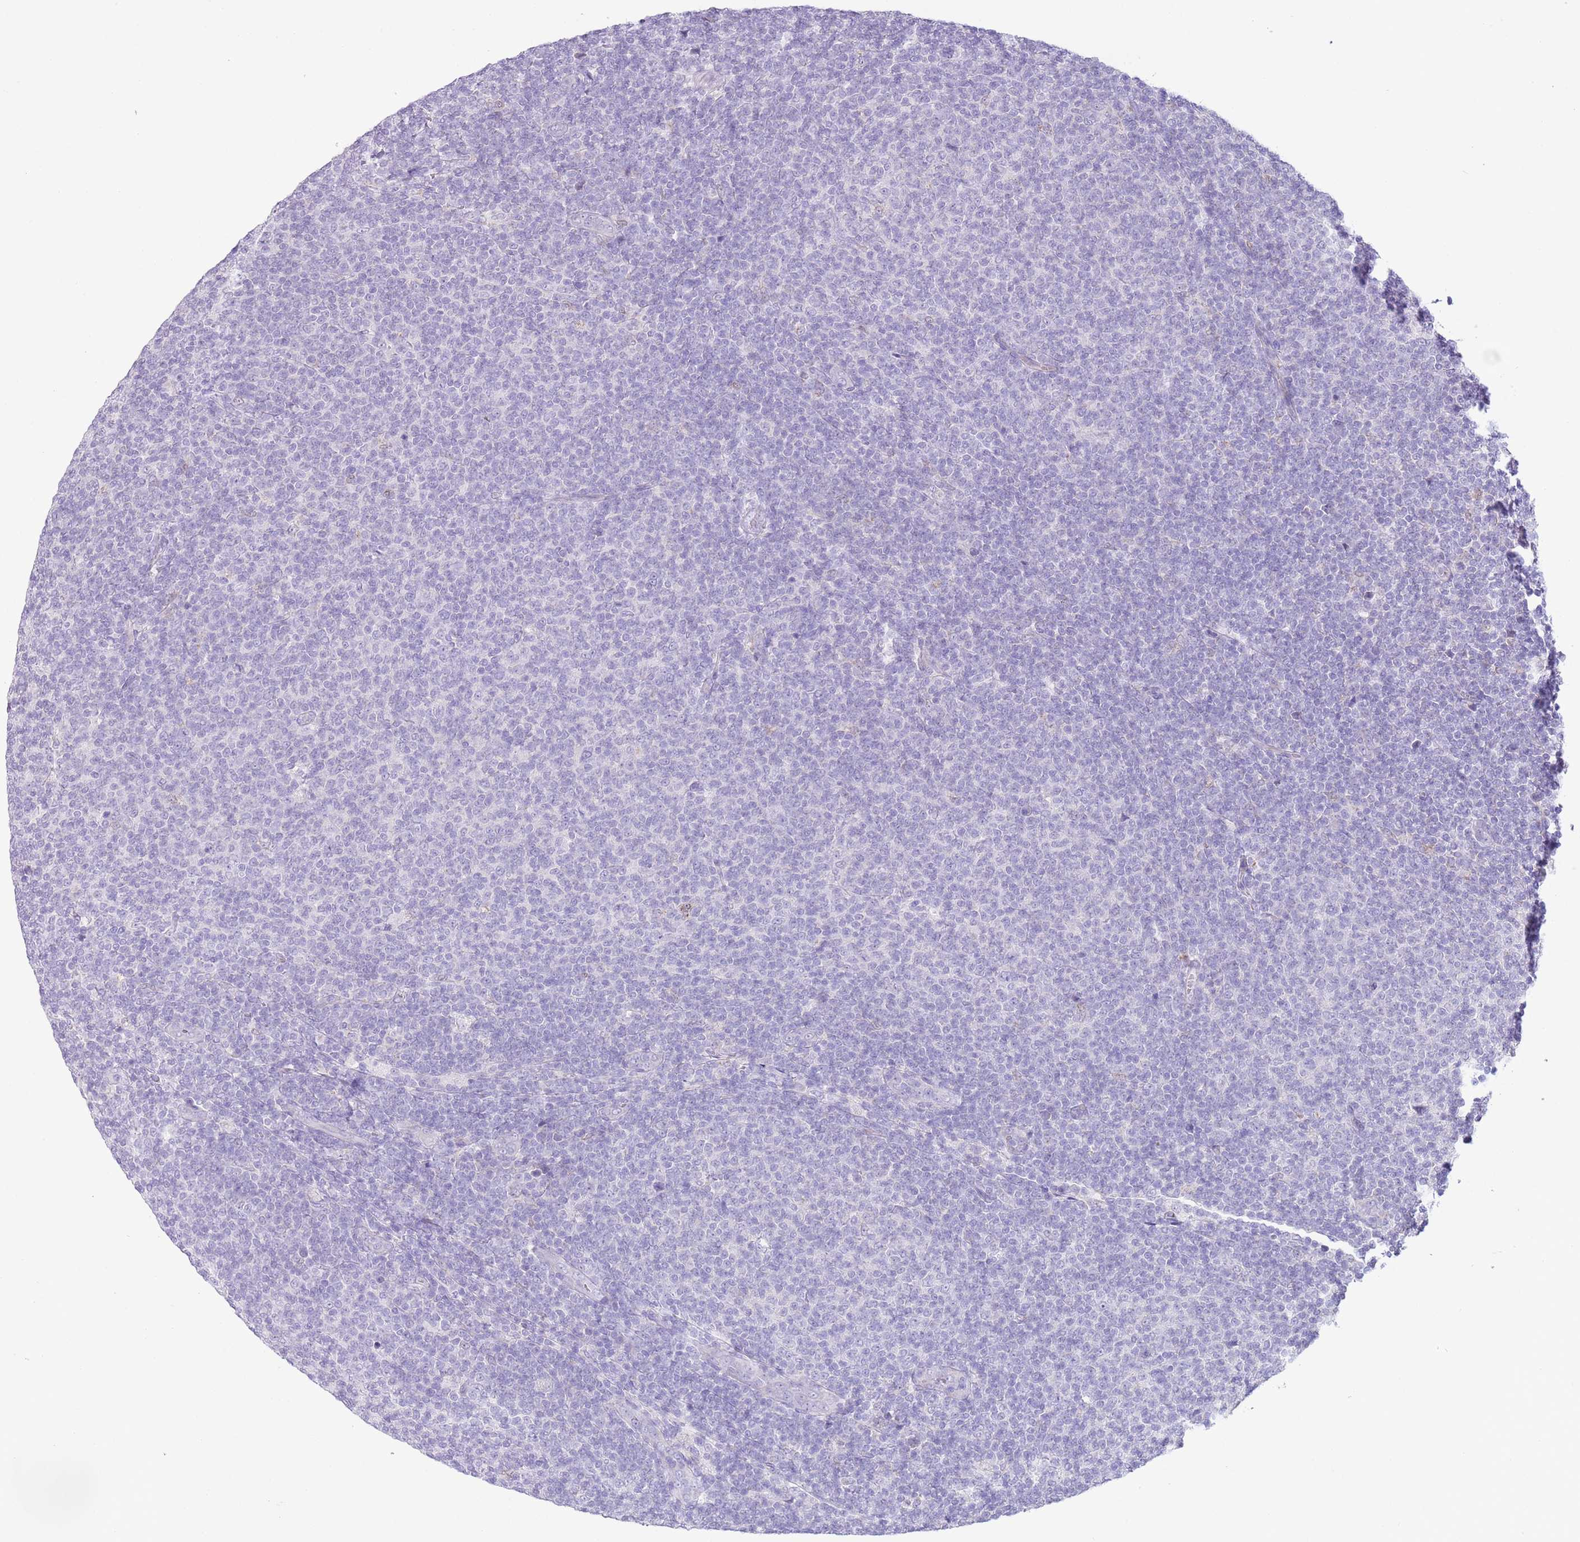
{"staining": {"intensity": "negative", "quantity": "none", "location": "none"}, "tissue": "lymphoma", "cell_type": "Tumor cells", "image_type": "cancer", "snomed": [{"axis": "morphology", "description": "Malignant lymphoma, non-Hodgkin's type, Low grade"}, {"axis": "topography", "description": "Lymph node"}], "caption": "Micrograph shows no protein staining in tumor cells of lymphoma tissue. (DAB immunohistochemistry (IHC), high magnification).", "gene": "ZNF697", "patient": {"sex": "male", "age": 66}}